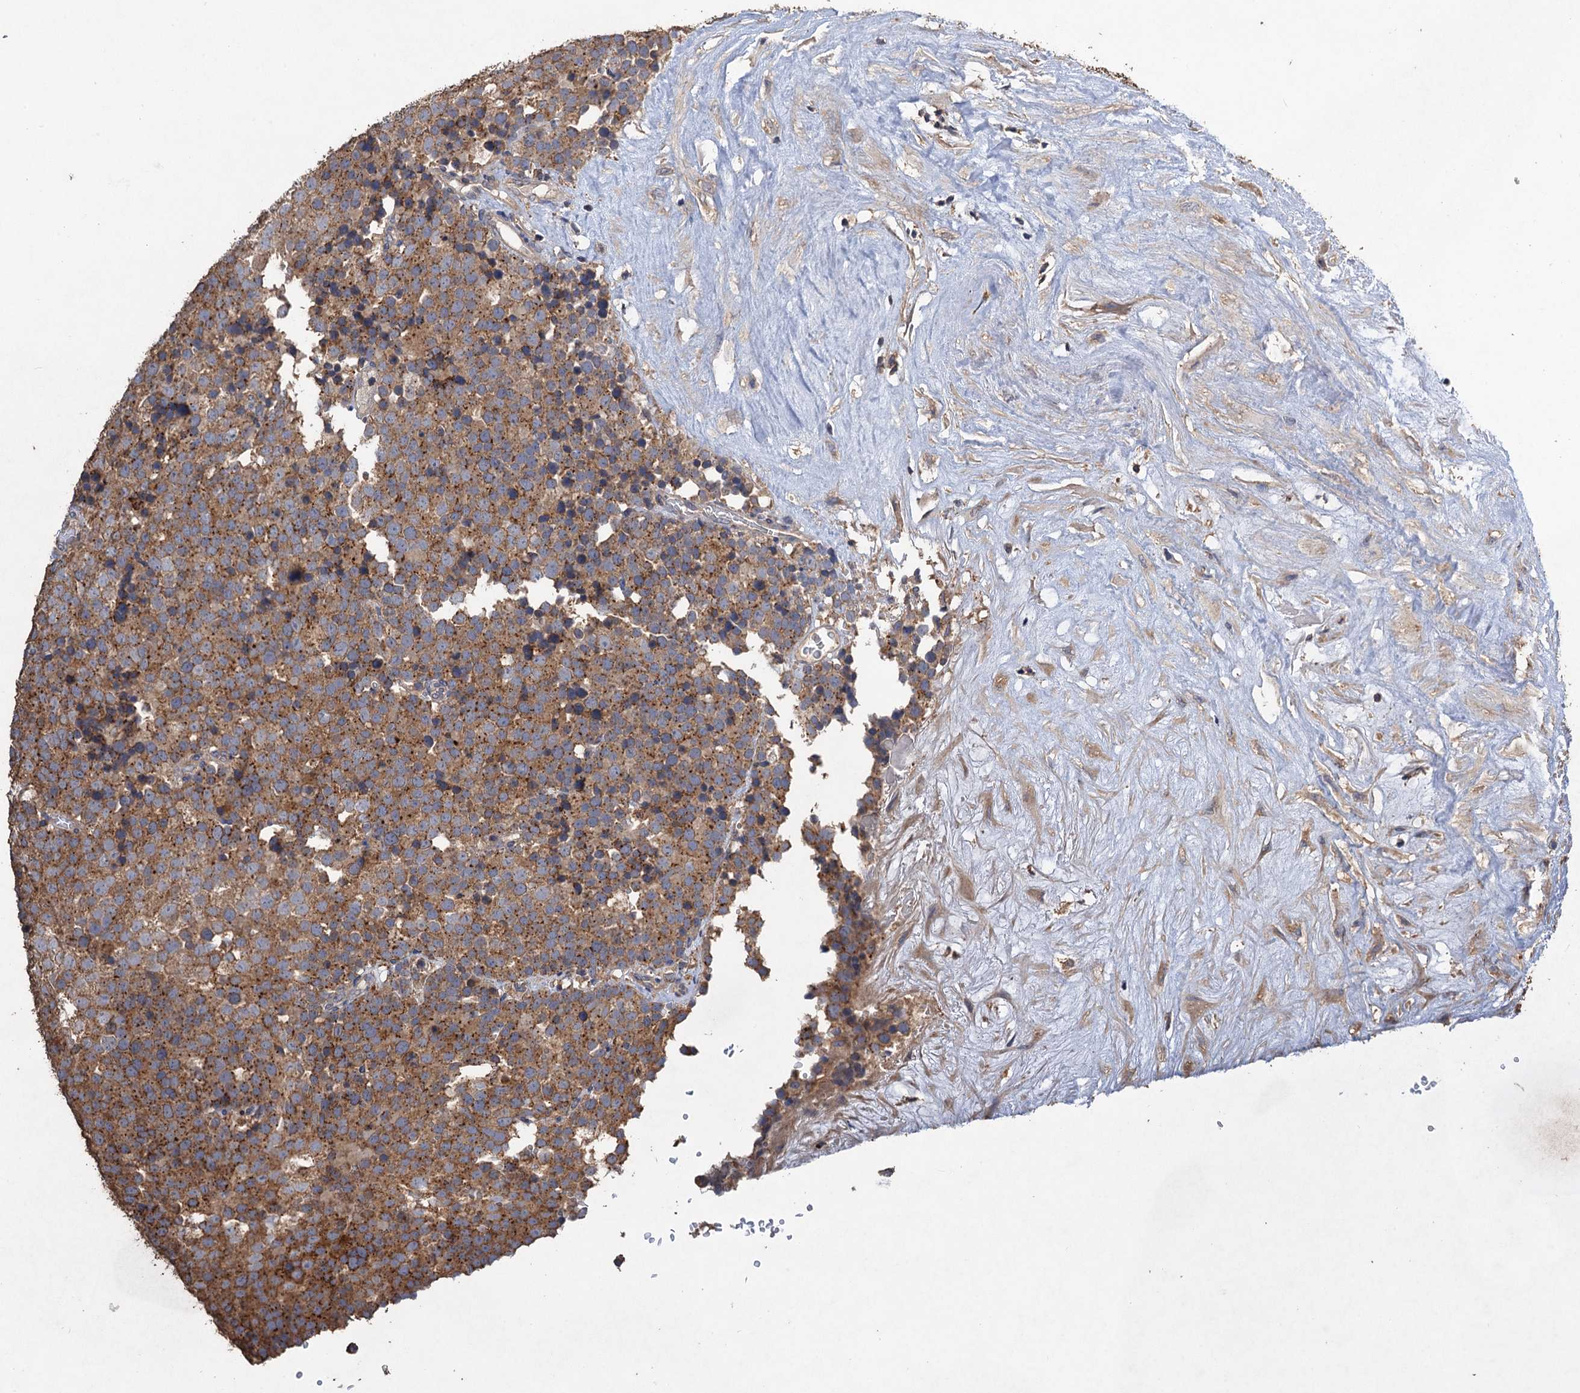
{"staining": {"intensity": "moderate", "quantity": ">75%", "location": "cytoplasmic/membranous"}, "tissue": "testis cancer", "cell_type": "Tumor cells", "image_type": "cancer", "snomed": [{"axis": "morphology", "description": "Seminoma, NOS"}, {"axis": "topography", "description": "Testis"}], "caption": "Protein staining by immunohistochemistry (IHC) exhibits moderate cytoplasmic/membranous positivity in approximately >75% of tumor cells in testis cancer (seminoma).", "gene": "SCUBE3", "patient": {"sex": "male", "age": 71}}